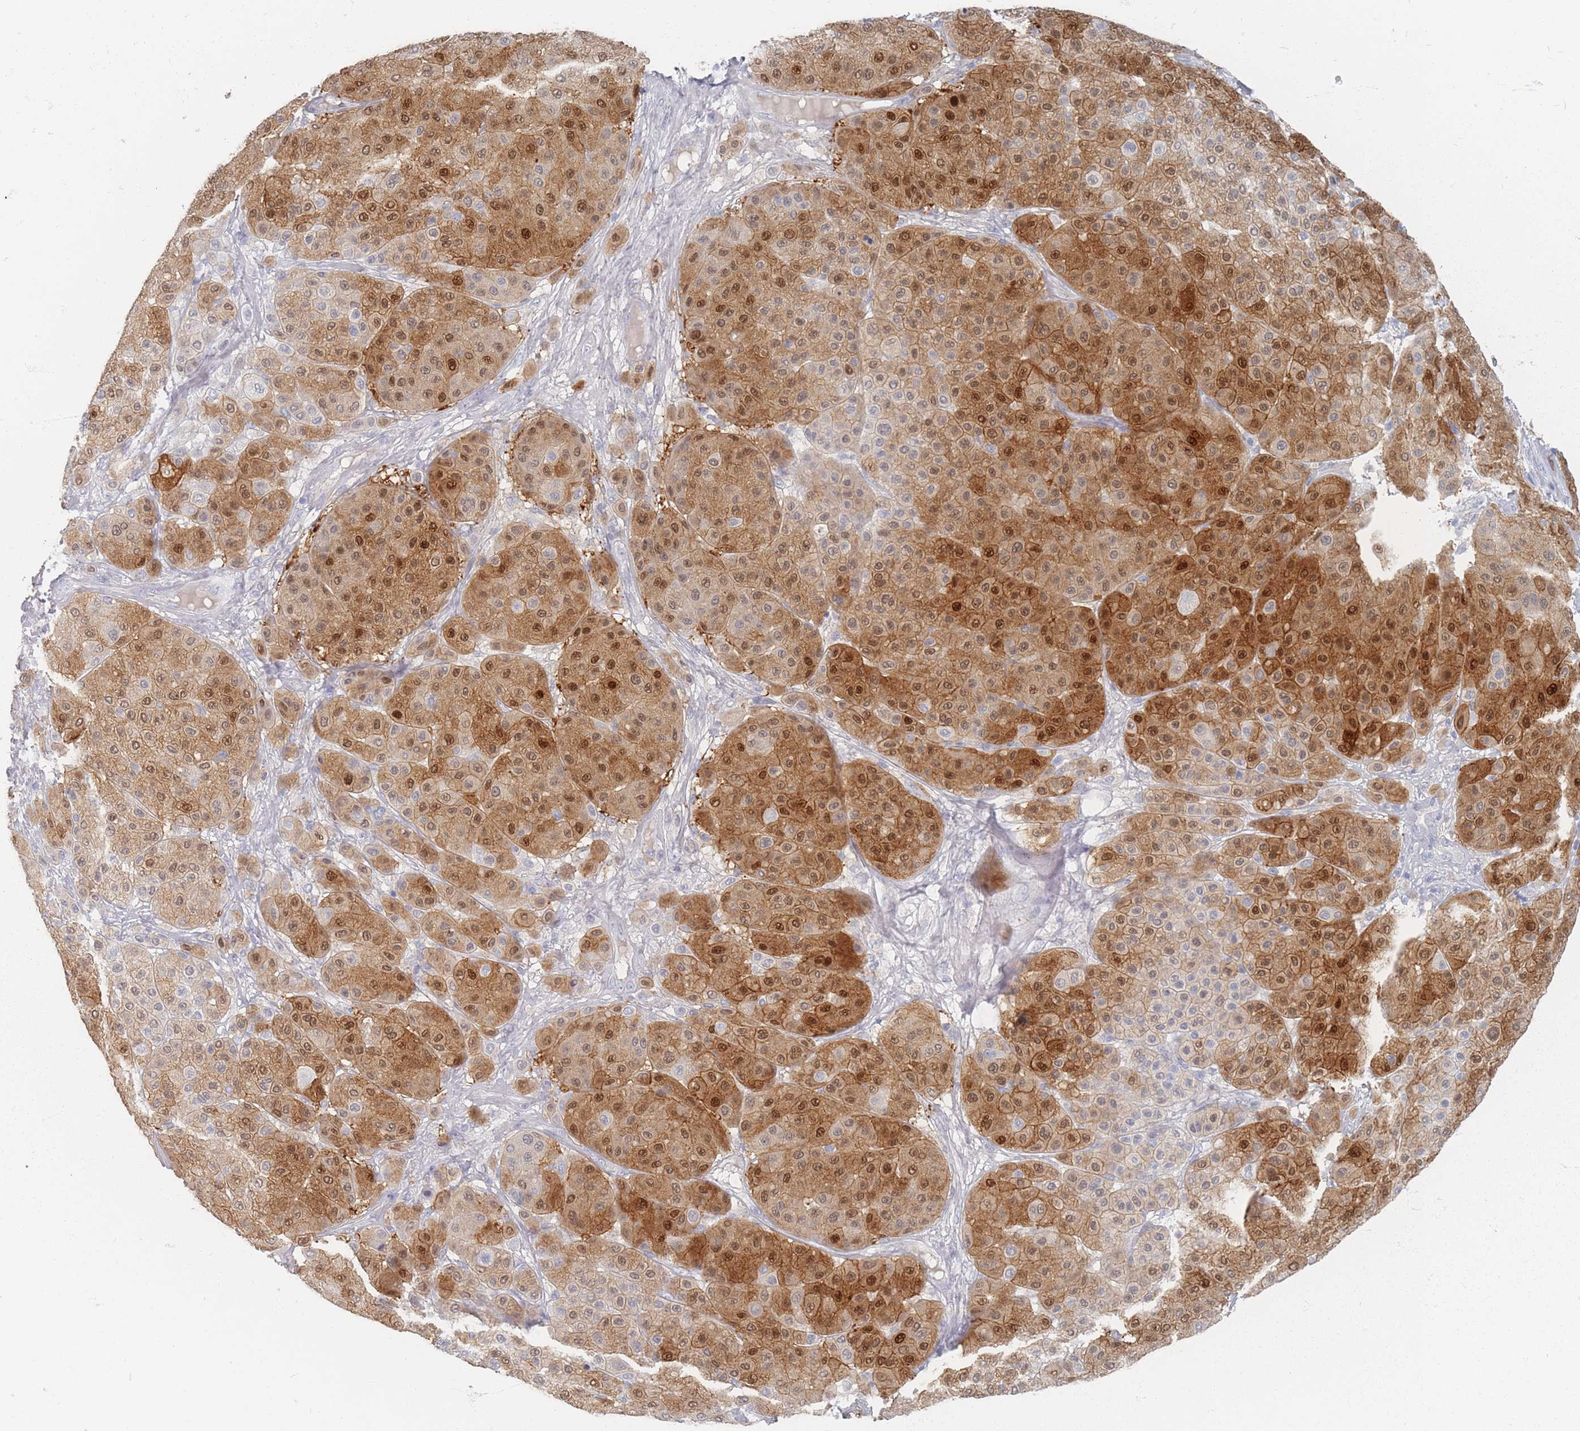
{"staining": {"intensity": "moderate", "quantity": ">75%", "location": "cytoplasmic/membranous,nuclear"}, "tissue": "melanoma", "cell_type": "Tumor cells", "image_type": "cancer", "snomed": [{"axis": "morphology", "description": "Malignant melanoma, Metastatic site"}, {"axis": "topography", "description": "Smooth muscle"}], "caption": "The micrograph demonstrates a brown stain indicating the presence of a protein in the cytoplasmic/membranous and nuclear of tumor cells in melanoma. (Stains: DAB in brown, nuclei in blue, Microscopy: brightfield microscopy at high magnification).", "gene": "HELZ2", "patient": {"sex": "male", "age": 41}}